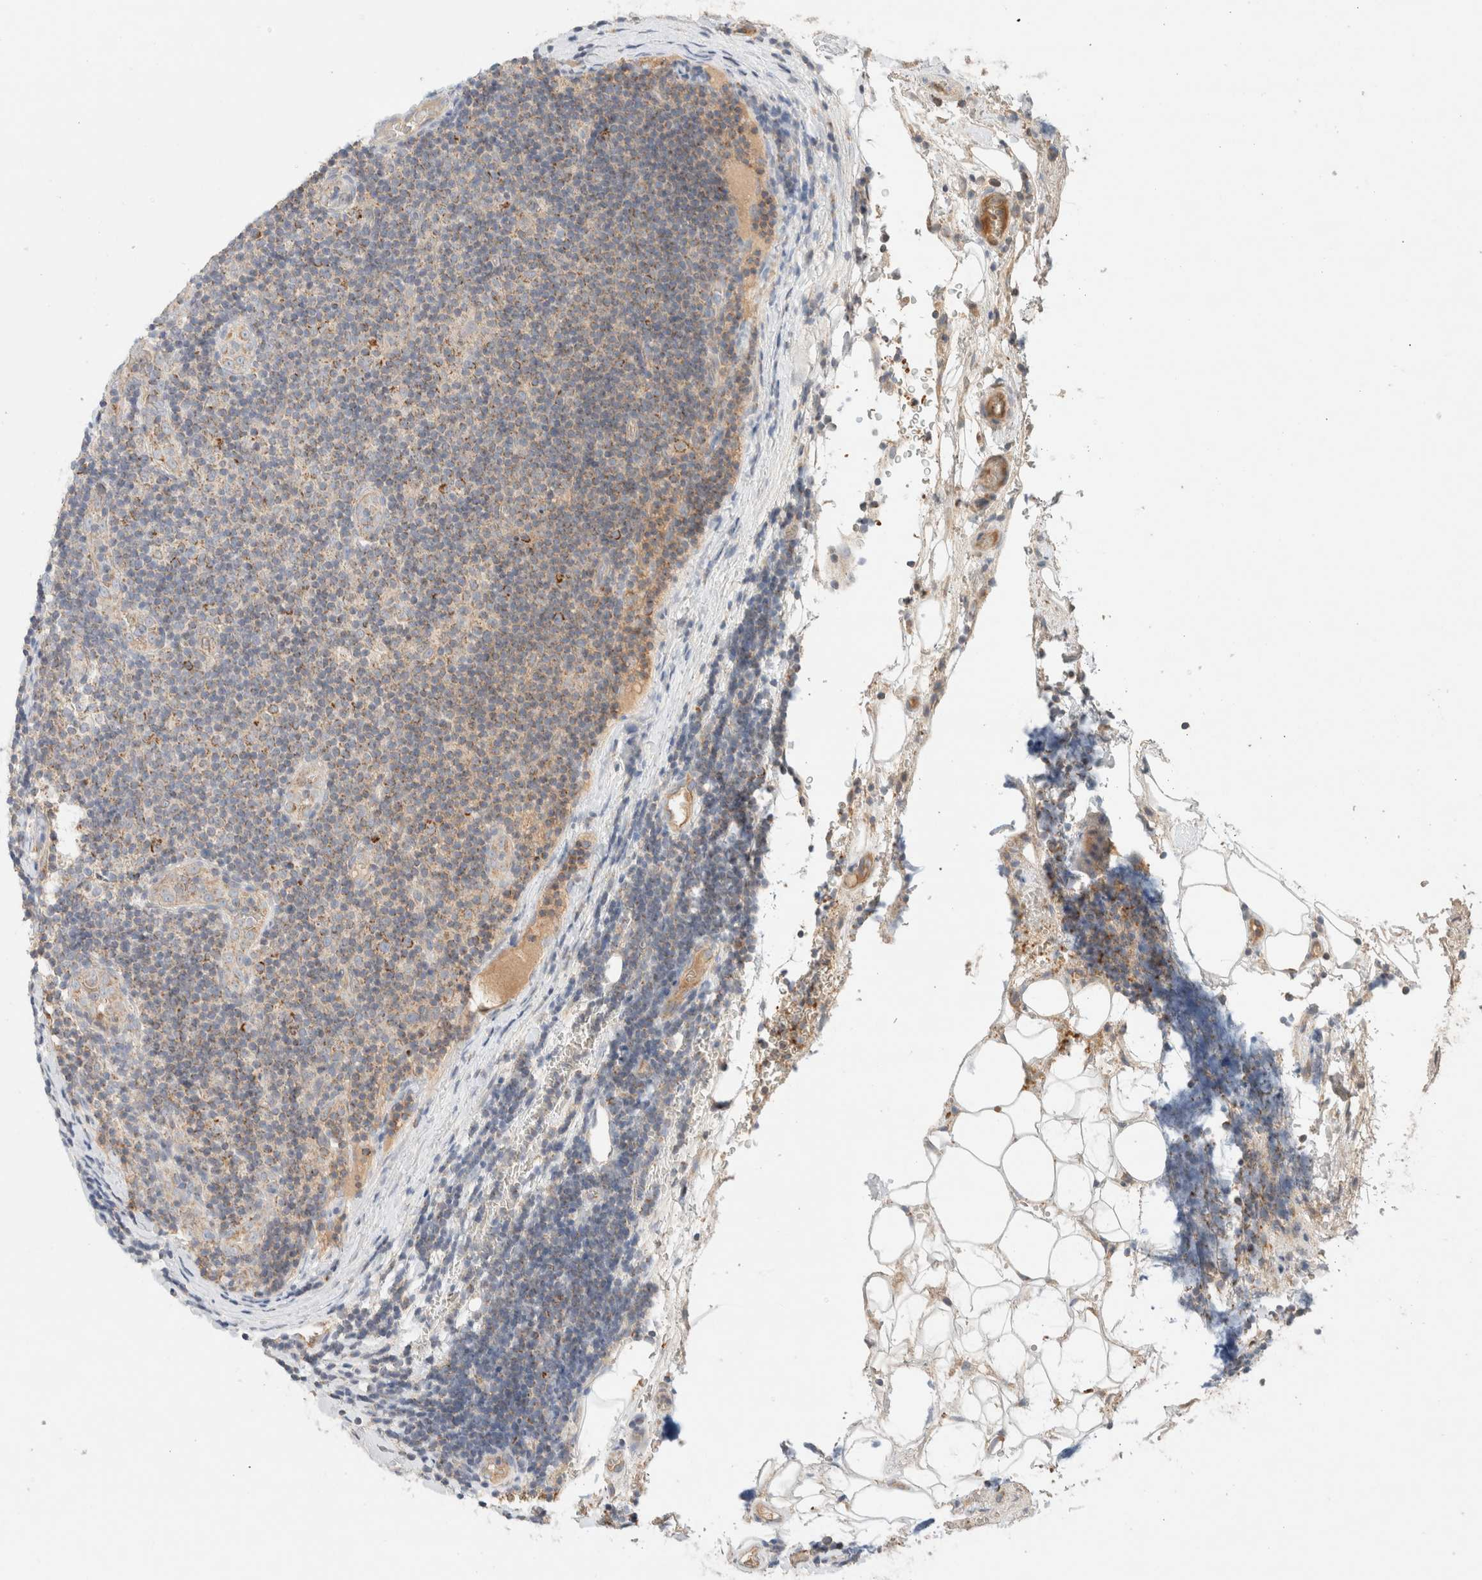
{"staining": {"intensity": "weak", "quantity": "<25%", "location": "cytoplasmic/membranous"}, "tissue": "lymphoma", "cell_type": "Tumor cells", "image_type": "cancer", "snomed": [{"axis": "morphology", "description": "Malignant lymphoma, non-Hodgkin's type, Low grade"}, {"axis": "topography", "description": "Lymph node"}], "caption": "Immunohistochemistry histopathology image of neoplastic tissue: malignant lymphoma, non-Hodgkin's type (low-grade) stained with DAB shows no significant protein positivity in tumor cells. Nuclei are stained in blue.", "gene": "MRM3", "patient": {"sex": "male", "age": 83}}